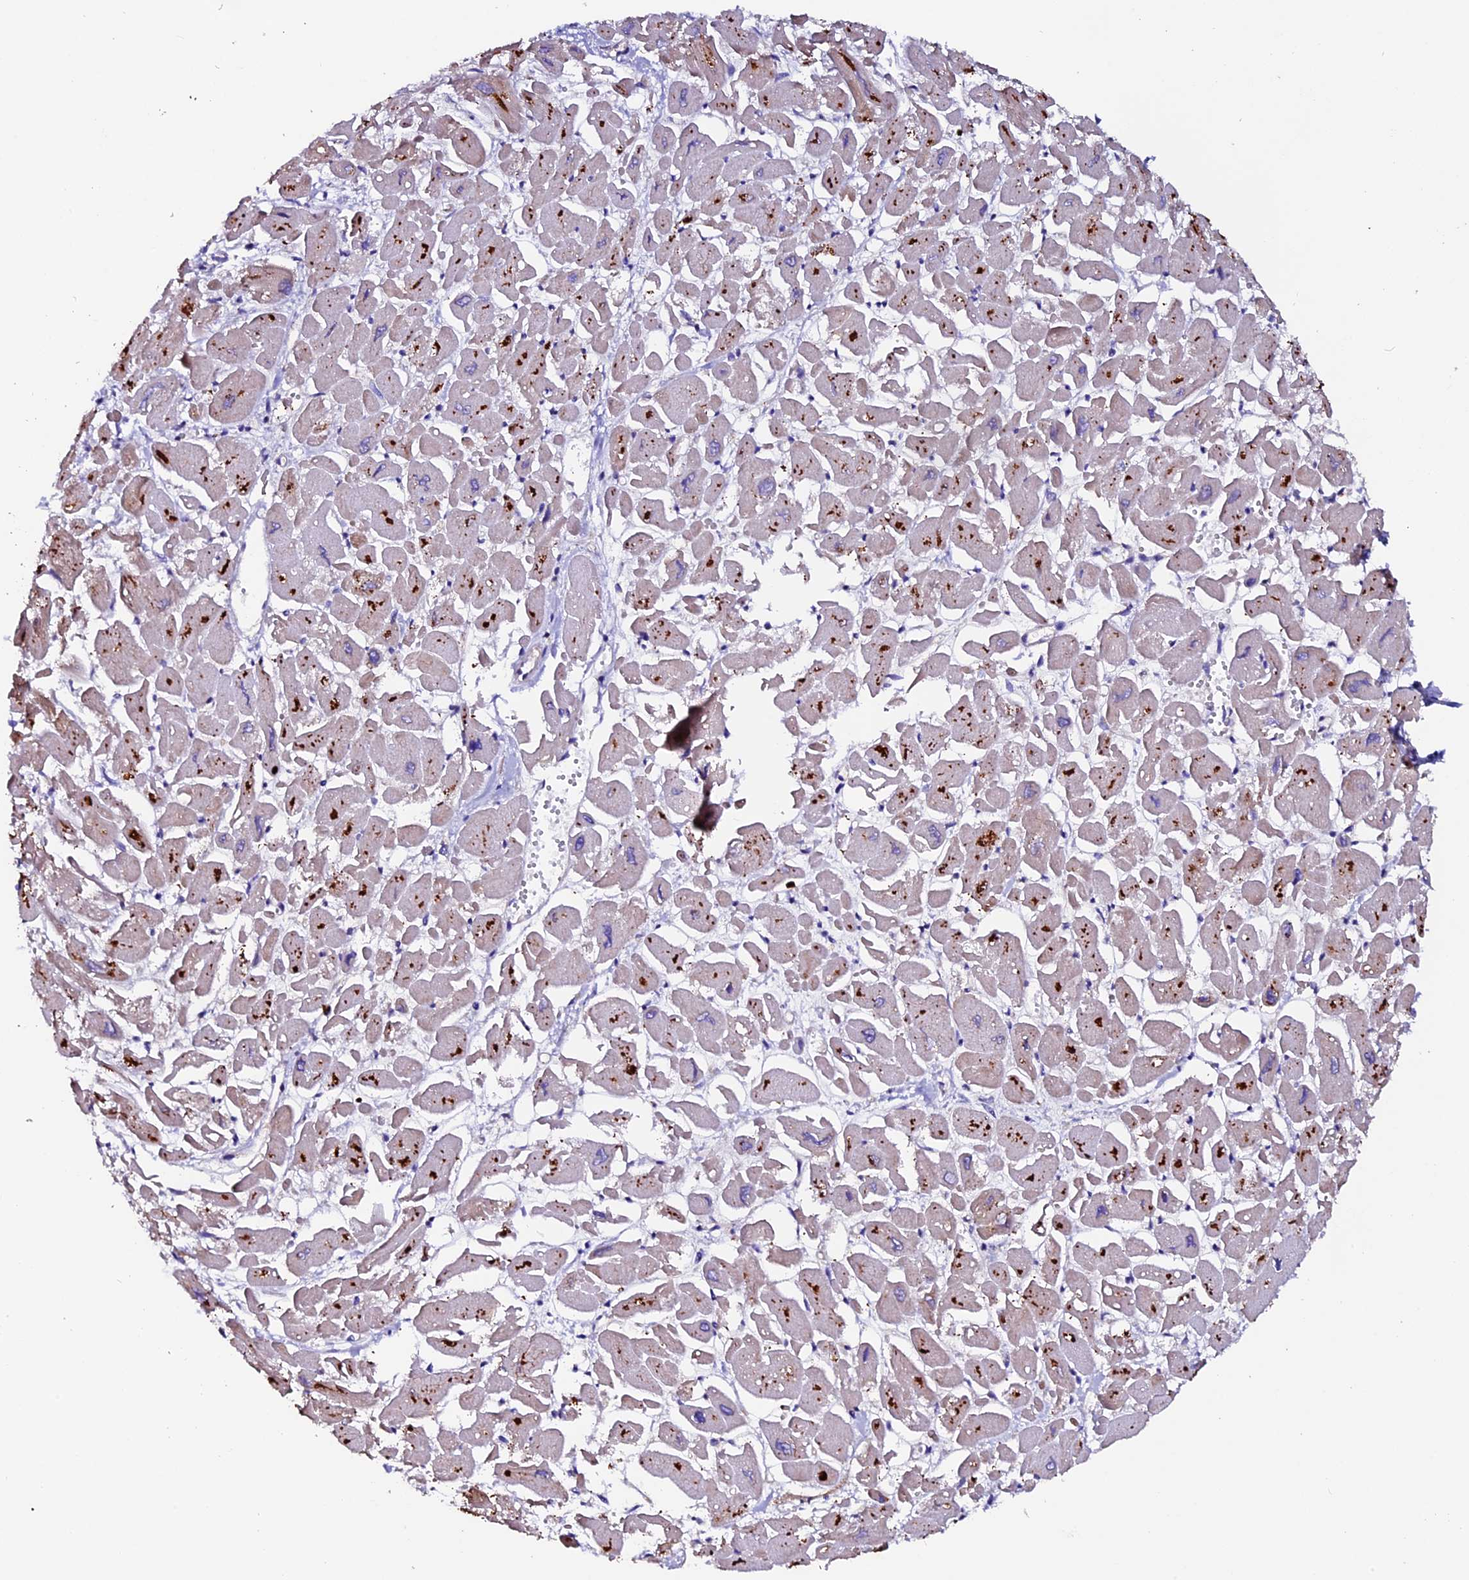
{"staining": {"intensity": "weak", "quantity": "25%-75%", "location": "cytoplasmic/membranous"}, "tissue": "heart muscle", "cell_type": "Cardiomyocytes", "image_type": "normal", "snomed": [{"axis": "morphology", "description": "Normal tissue, NOS"}, {"axis": "topography", "description": "Heart"}], "caption": "Protein expression analysis of normal heart muscle exhibits weak cytoplasmic/membranous positivity in about 25%-75% of cardiomyocytes. (IHC, brightfield microscopy, high magnification).", "gene": "CLN5", "patient": {"sex": "male", "age": 54}}